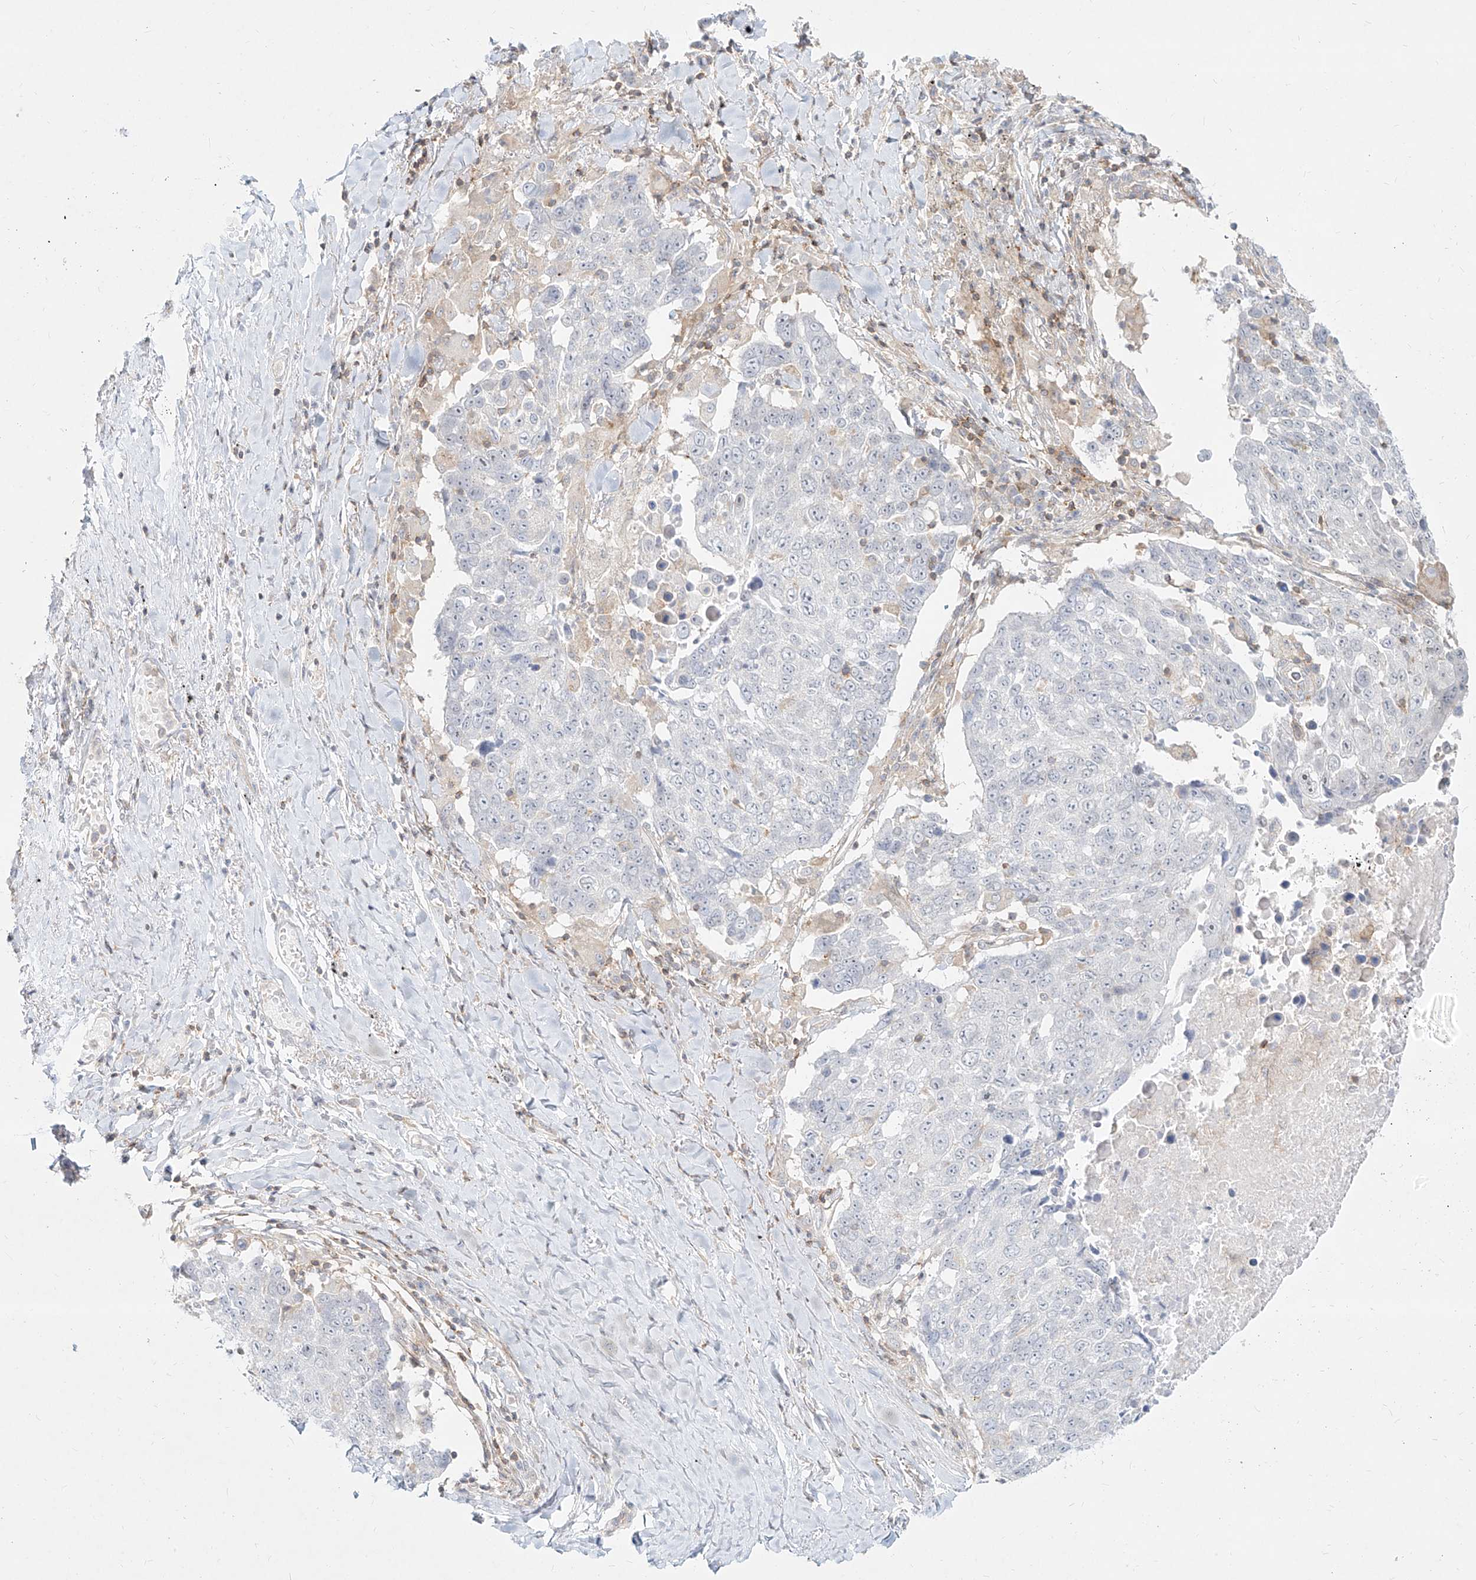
{"staining": {"intensity": "negative", "quantity": "none", "location": "none"}, "tissue": "lung cancer", "cell_type": "Tumor cells", "image_type": "cancer", "snomed": [{"axis": "morphology", "description": "Squamous cell carcinoma, NOS"}, {"axis": "topography", "description": "Lung"}], "caption": "Lung cancer (squamous cell carcinoma) stained for a protein using immunohistochemistry (IHC) demonstrates no staining tumor cells.", "gene": "SLC2A12", "patient": {"sex": "male", "age": 66}}